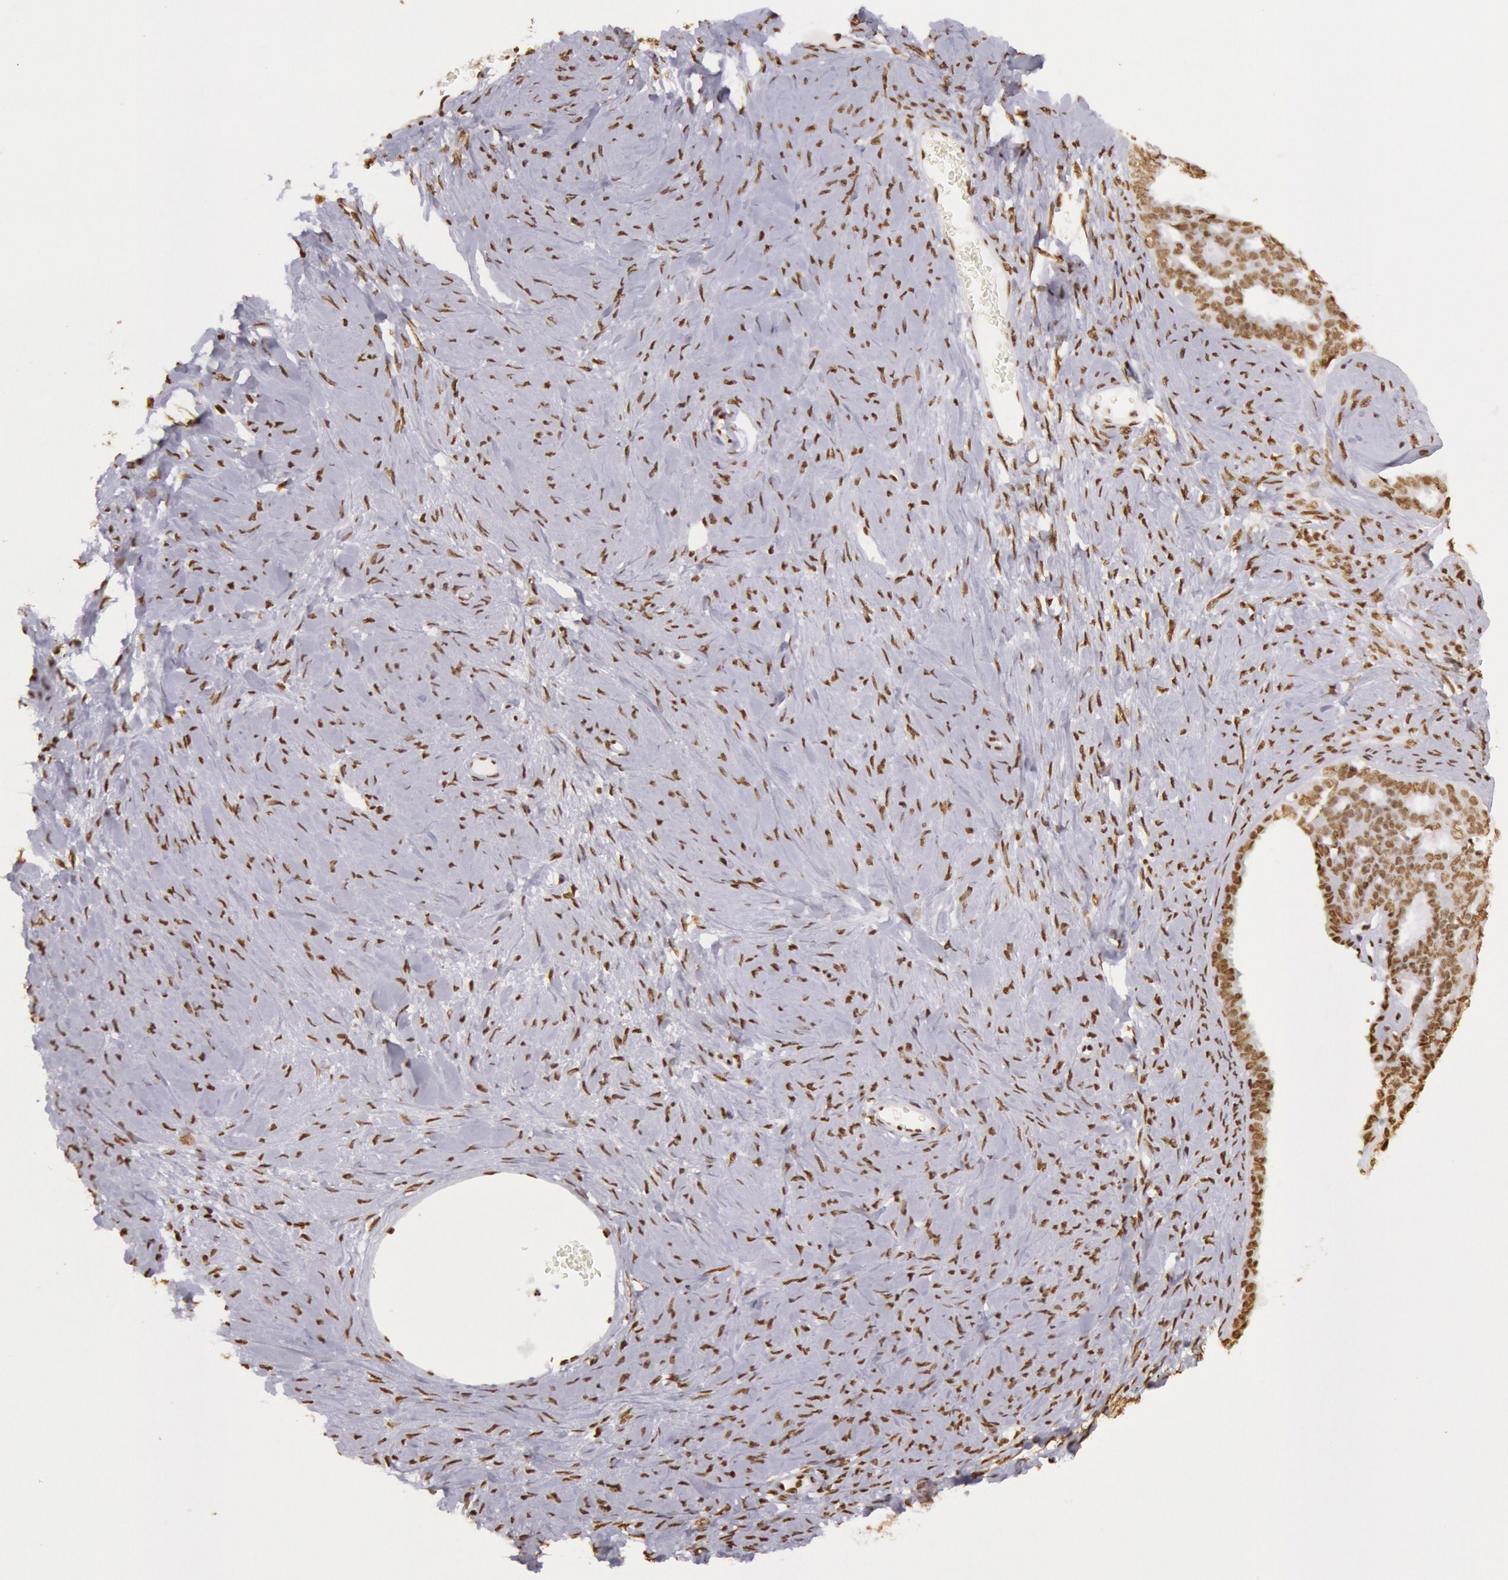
{"staining": {"intensity": "moderate", "quantity": ">75%", "location": "nuclear"}, "tissue": "ovarian cancer", "cell_type": "Tumor cells", "image_type": "cancer", "snomed": [{"axis": "morphology", "description": "Cystadenocarcinoma, serous, NOS"}, {"axis": "topography", "description": "Ovary"}], "caption": "Human ovarian serous cystadenocarcinoma stained with a protein marker shows moderate staining in tumor cells.", "gene": "HNRNPH2", "patient": {"sex": "female", "age": 71}}